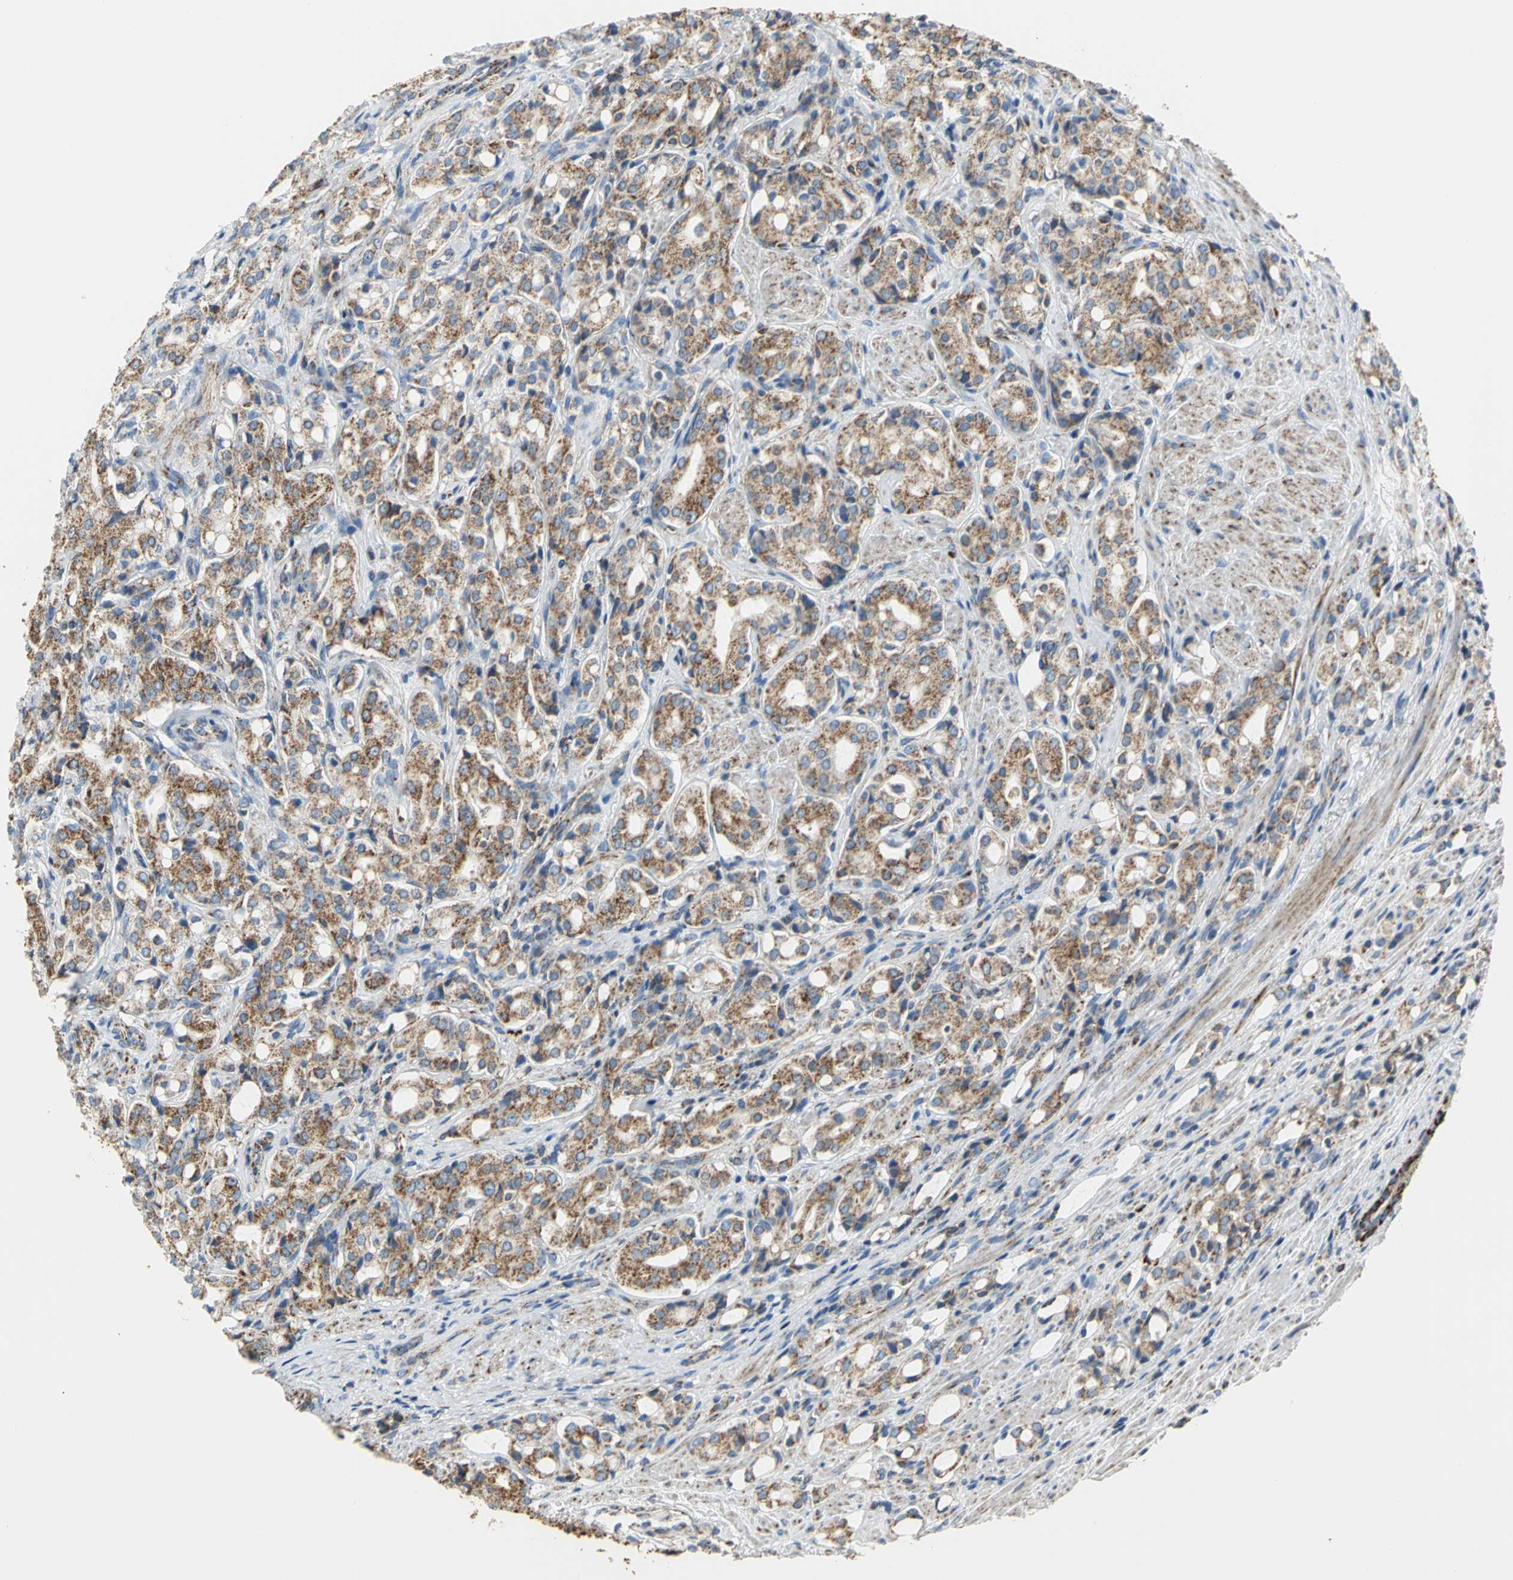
{"staining": {"intensity": "strong", "quantity": ">75%", "location": "cytoplasmic/membranous"}, "tissue": "prostate cancer", "cell_type": "Tumor cells", "image_type": "cancer", "snomed": [{"axis": "morphology", "description": "Adenocarcinoma, High grade"}, {"axis": "topography", "description": "Prostate"}], "caption": "The immunohistochemical stain labels strong cytoplasmic/membranous expression in tumor cells of prostate high-grade adenocarcinoma tissue.", "gene": "NTRK1", "patient": {"sex": "male", "age": 72}}